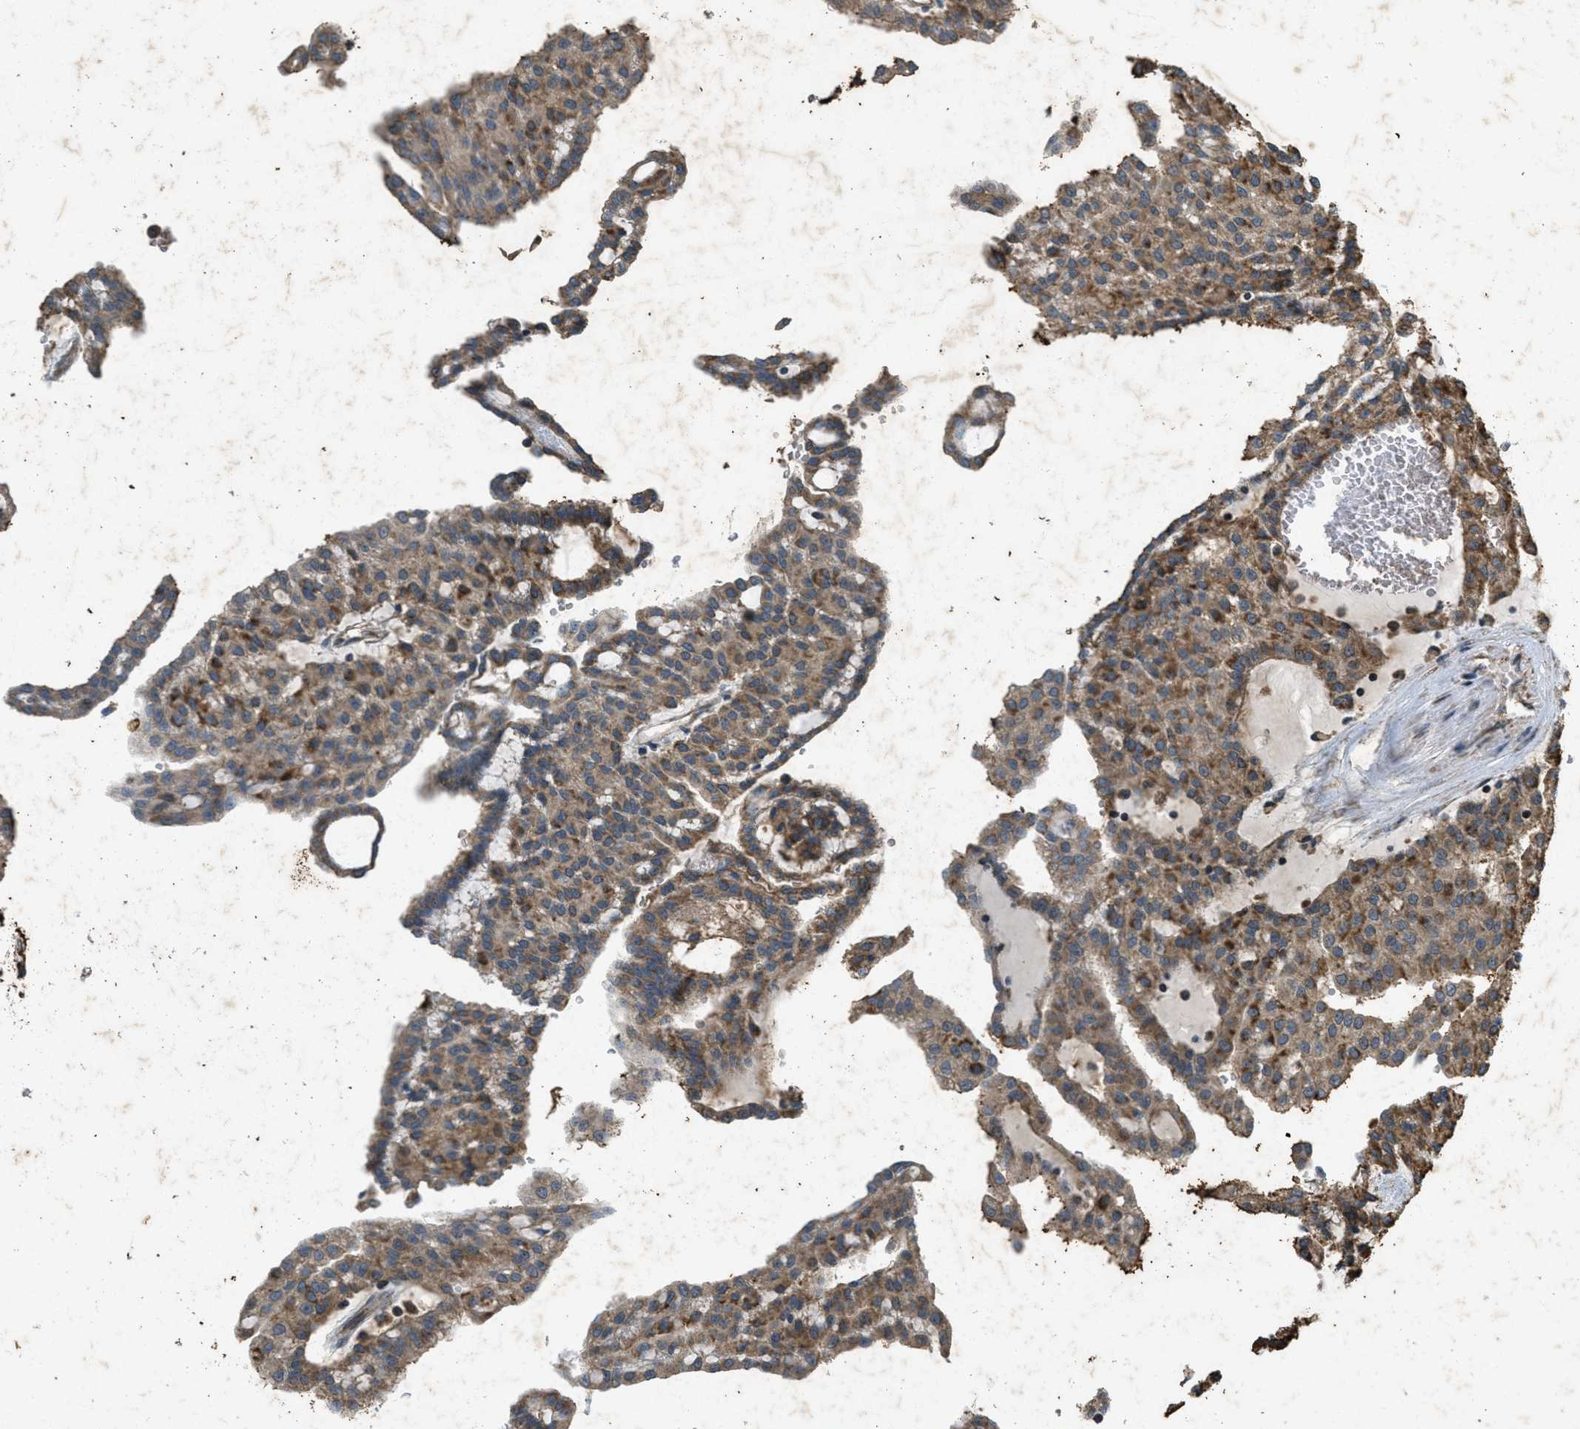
{"staining": {"intensity": "moderate", "quantity": ">75%", "location": "cytoplasmic/membranous"}, "tissue": "renal cancer", "cell_type": "Tumor cells", "image_type": "cancer", "snomed": [{"axis": "morphology", "description": "Adenocarcinoma, NOS"}, {"axis": "topography", "description": "Kidney"}], "caption": "This histopathology image displays renal cancer stained with immunohistochemistry (IHC) to label a protein in brown. The cytoplasmic/membranous of tumor cells show moderate positivity for the protein. Nuclei are counter-stained blue.", "gene": "PPP1R15A", "patient": {"sex": "male", "age": 63}}